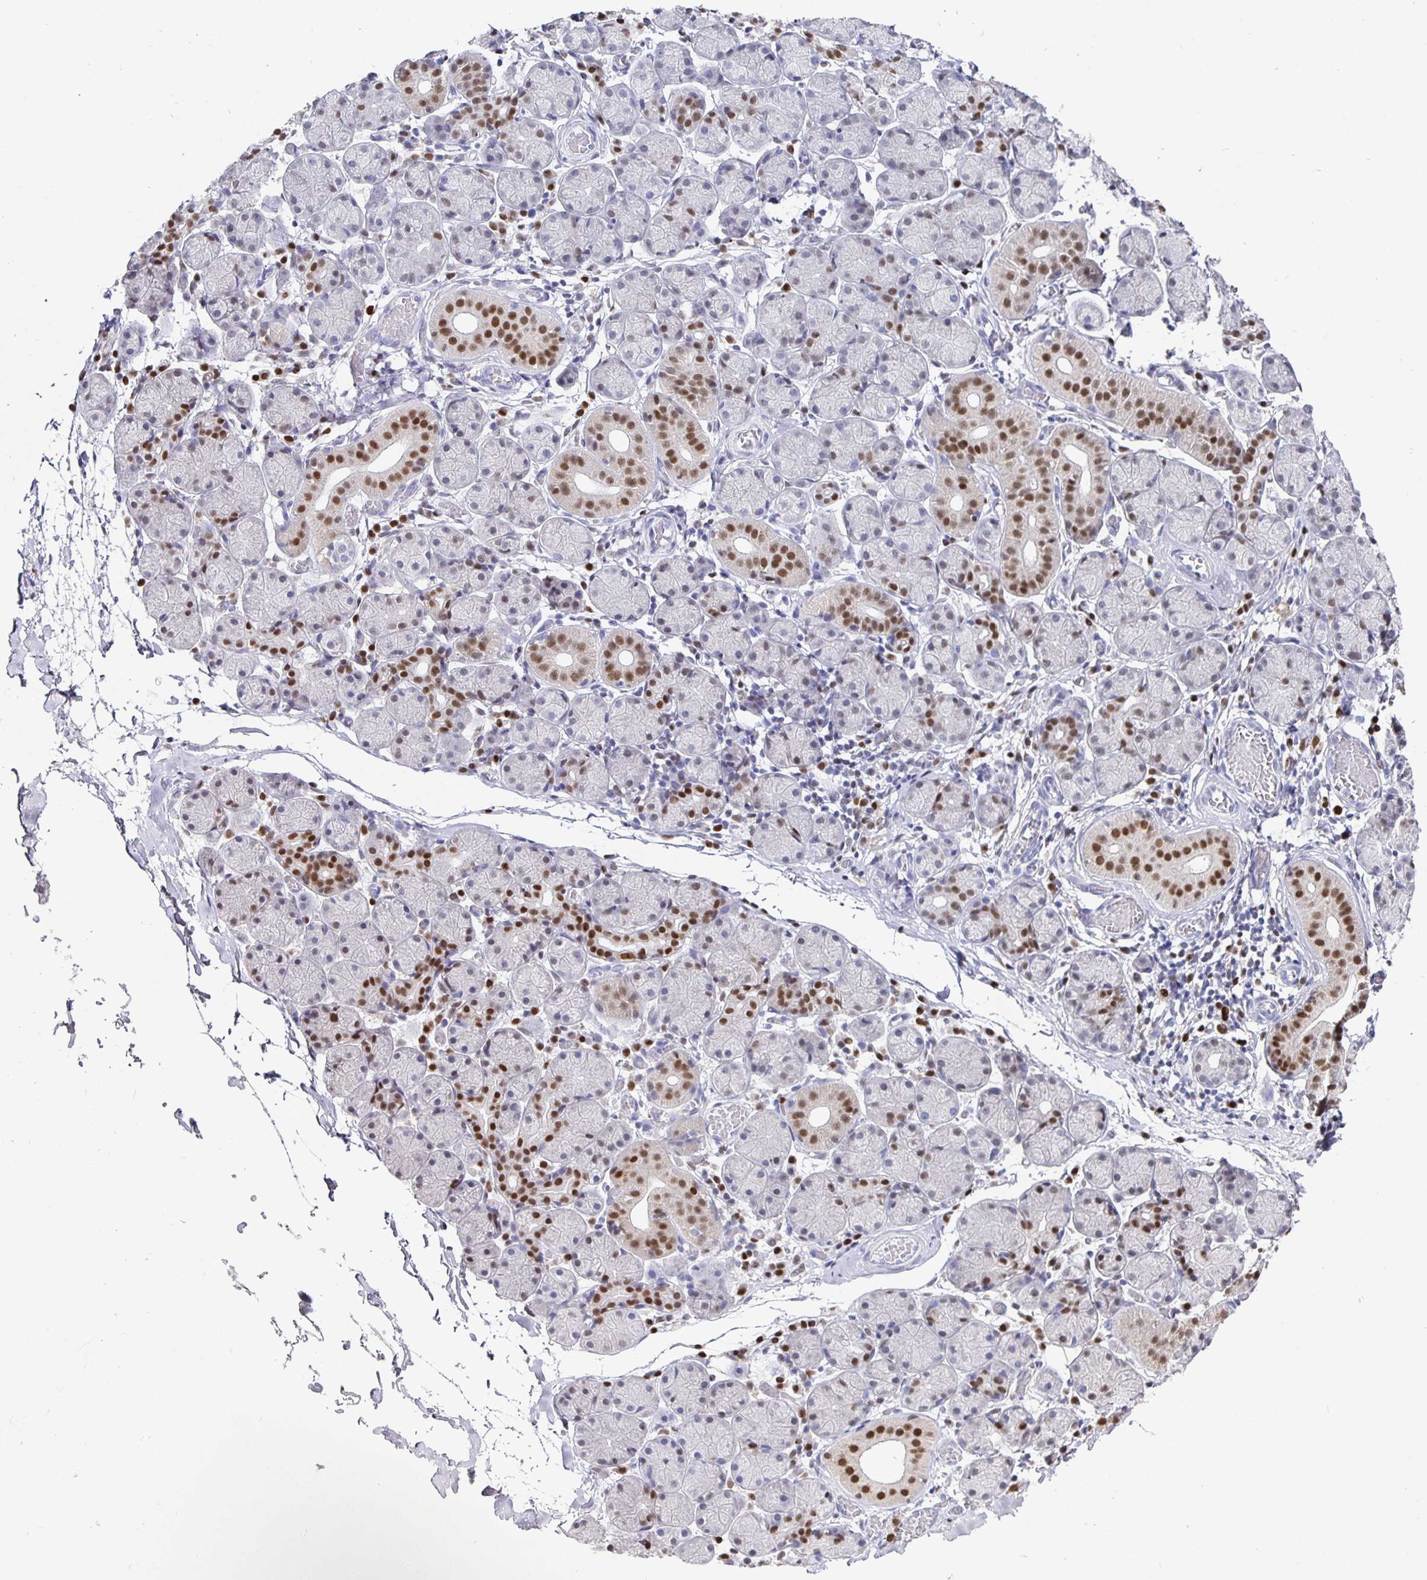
{"staining": {"intensity": "moderate", "quantity": "<25%", "location": "nuclear"}, "tissue": "salivary gland", "cell_type": "Glandular cells", "image_type": "normal", "snomed": [{"axis": "morphology", "description": "Normal tissue, NOS"}, {"axis": "topography", "description": "Salivary gland"}], "caption": "Glandular cells show low levels of moderate nuclear staining in about <25% of cells in normal salivary gland. (Stains: DAB (3,3'-diaminobenzidine) in brown, nuclei in blue, Microscopy: brightfield microscopy at high magnification).", "gene": "RUNX2", "patient": {"sex": "female", "age": 24}}